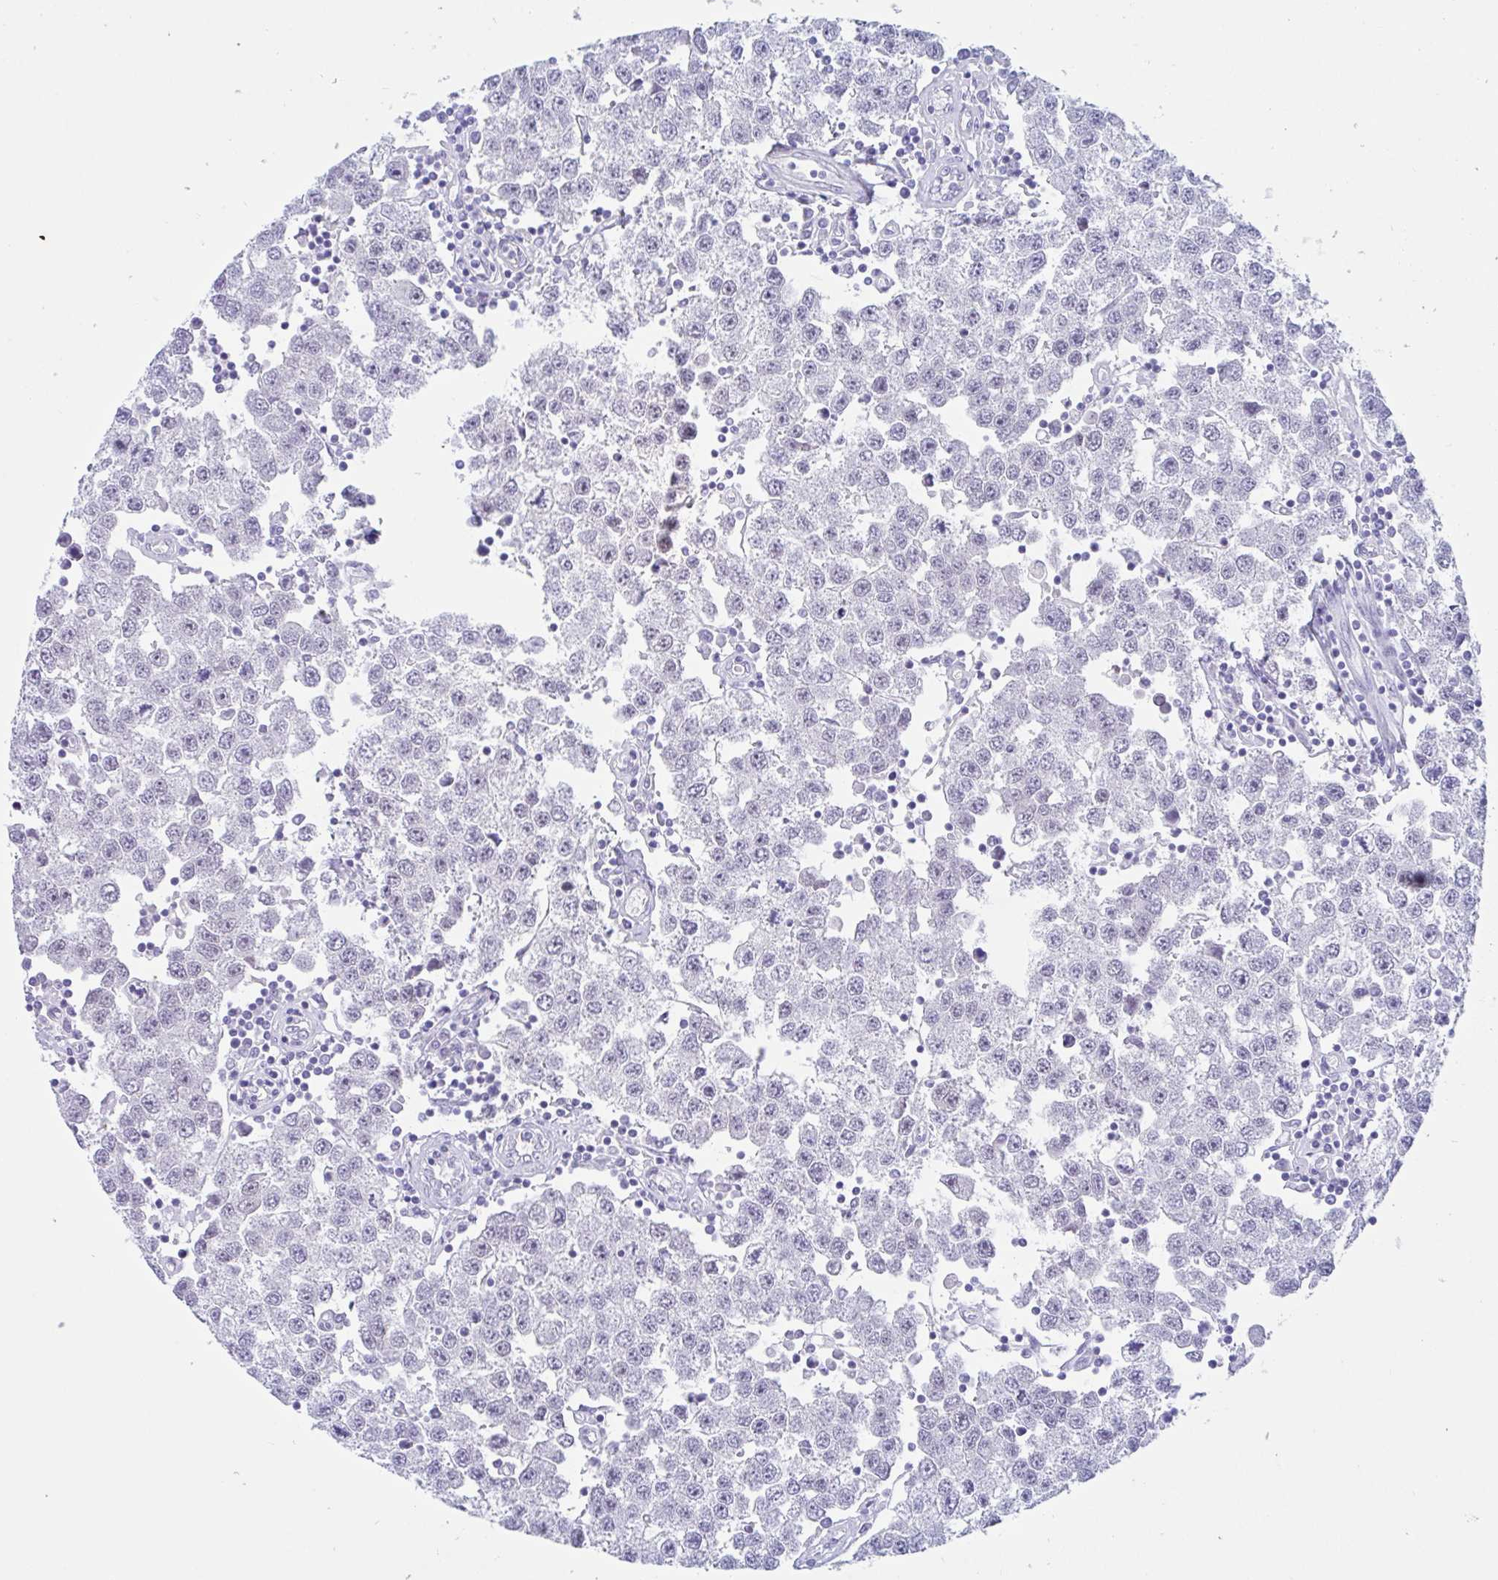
{"staining": {"intensity": "negative", "quantity": "none", "location": "none"}, "tissue": "testis cancer", "cell_type": "Tumor cells", "image_type": "cancer", "snomed": [{"axis": "morphology", "description": "Seminoma, NOS"}, {"axis": "topography", "description": "Testis"}], "caption": "DAB immunohistochemical staining of human testis cancer demonstrates no significant positivity in tumor cells.", "gene": "OR6N2", "patient": {"sex": "male", "age": 34}}